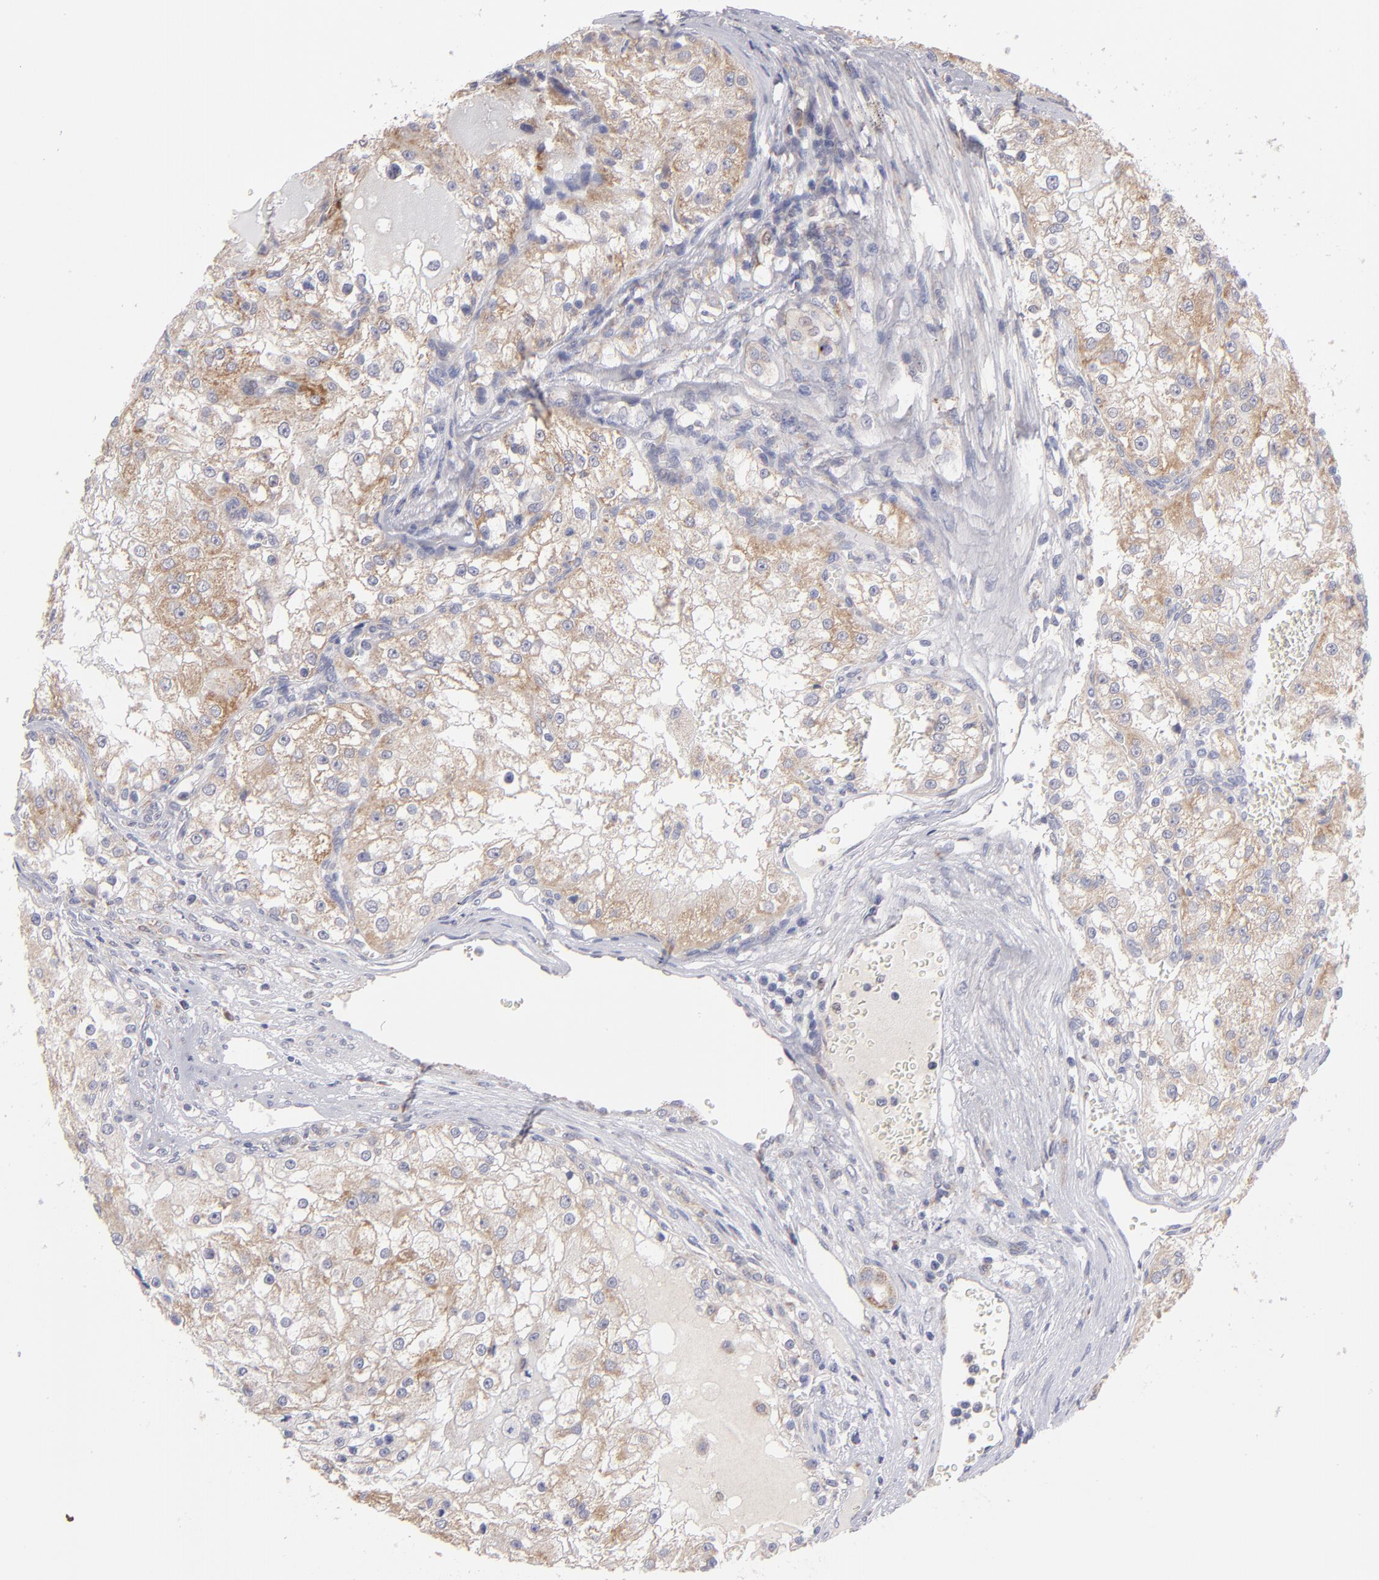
{"staining": {"intensity": "moderate", "quantity": ">75%", "location": "cytoplasmic/membranous"}, "tissue": "renal cancer", "cell_type": "Tumor cells", "image_type": "cancer", "snomed": [{"axis": "morphology", "description": "Adenocarcinoma, NOS"}, {"axis": "topography", "description": "Kidney"}], "caption": "About >75% of tumor cells in adenocarcinoma (renal) demonstrate moderate cytoplasmic/membranous protein positivity as visualized by brown immunohistochemical staining.", "gene": "HCCS", "patient": {"sex": "female", "age": 74}}